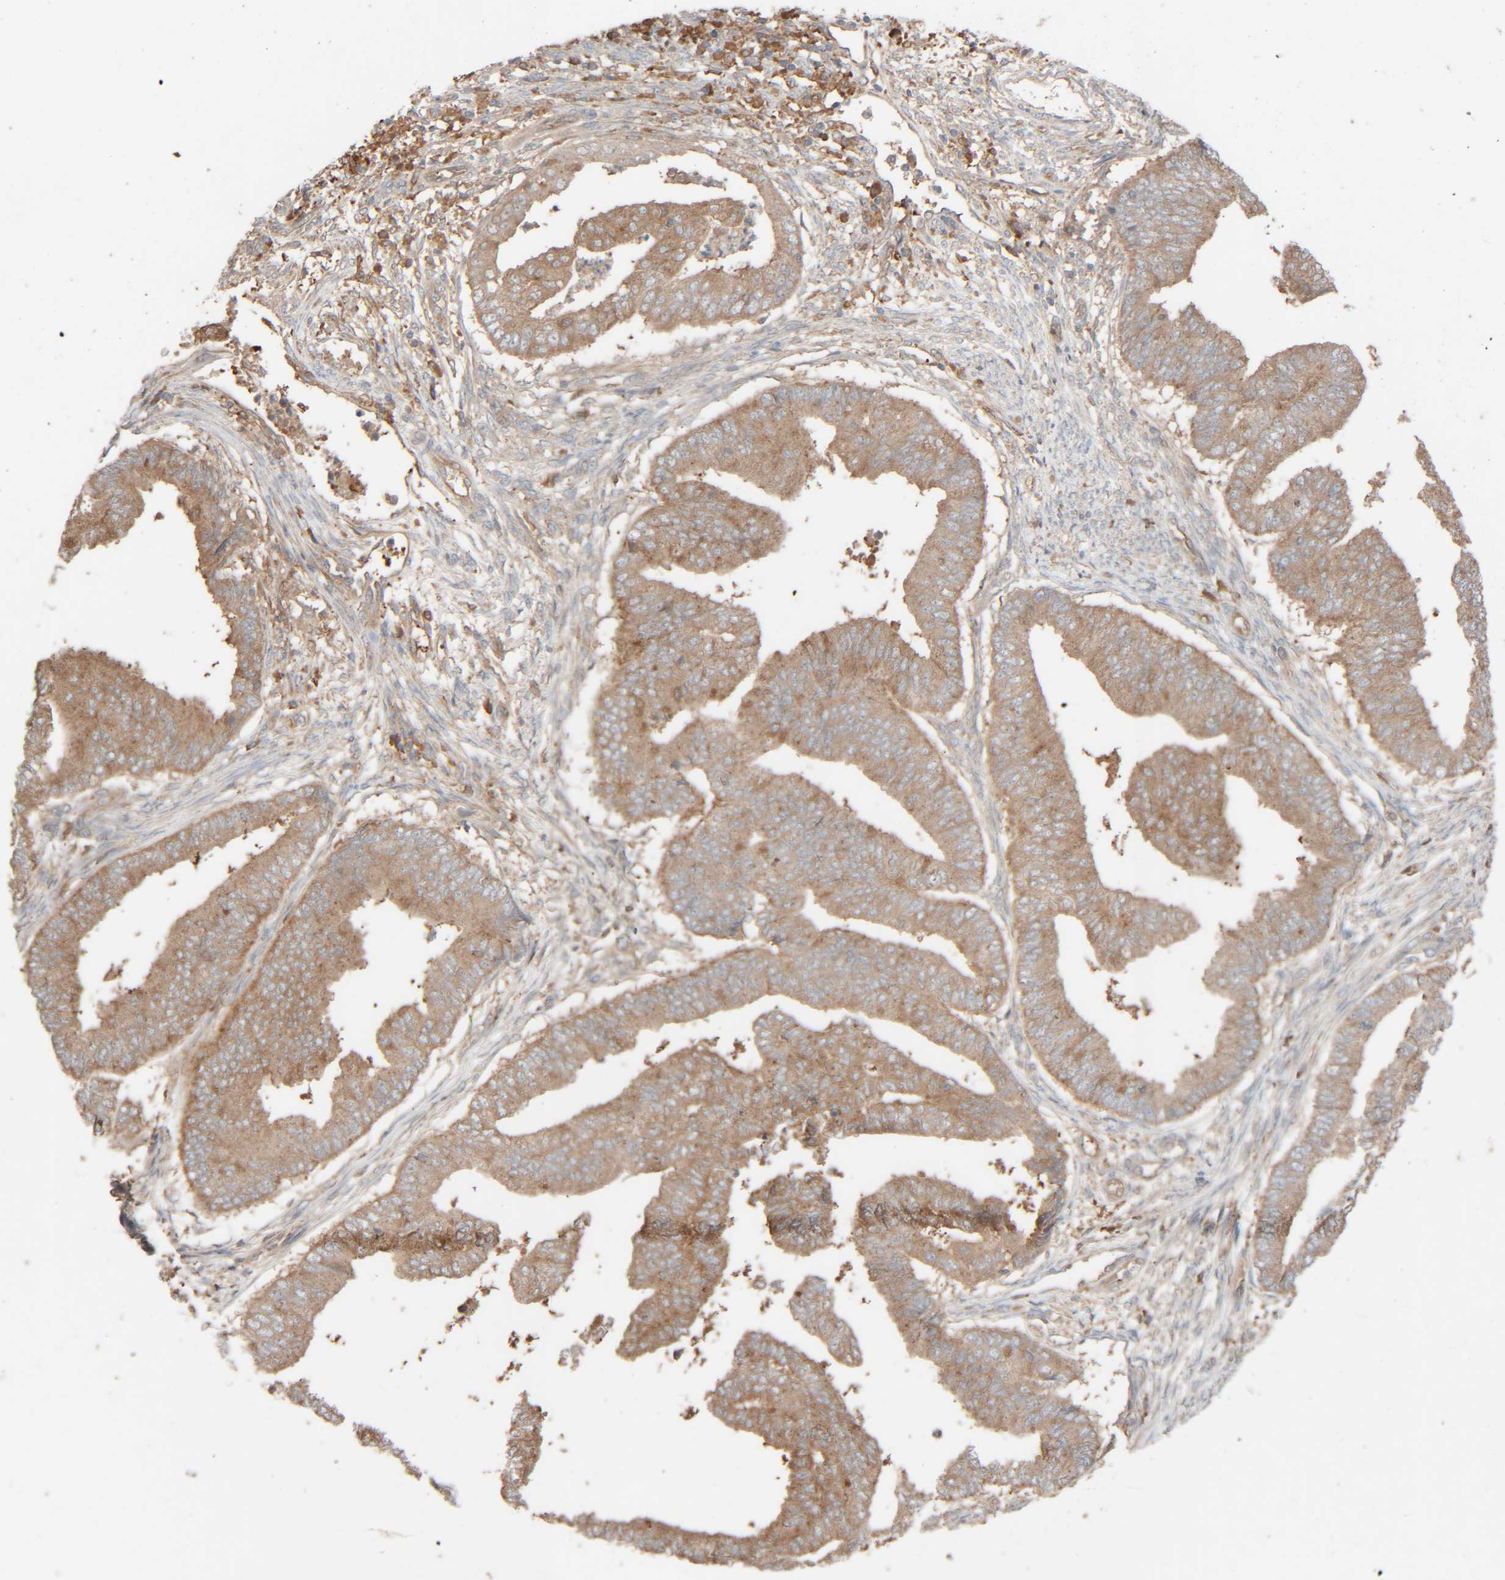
{"staining": {"intensity": "moderate", "quantity": ">75%", "location": "cytoplasmic/membranous"}, "tissue": "endometrial cancer", "cell_type": "Tumor cells", "image_type": "cancer", "snomed": [{"axis": "morphology", "description": "Polyp, NOS"}, {"axis": "morphology", "description": "Adenocarcinoma, NOS"}, {"axis": "morphology", "description": "Adenoma, NOS"}, {"axis": "topography", "description": "Endometrium"}], "caption": "DAB (3,3'-diaminobenzidine) immunohistochemical staining of human adenoma (endometrial) demonstrates moderate cytoplasmic/membranous protein expression in about >75% of tumor cells.", "gene": "TMEM192", "patient": {"sex": "female", "age": 79}}